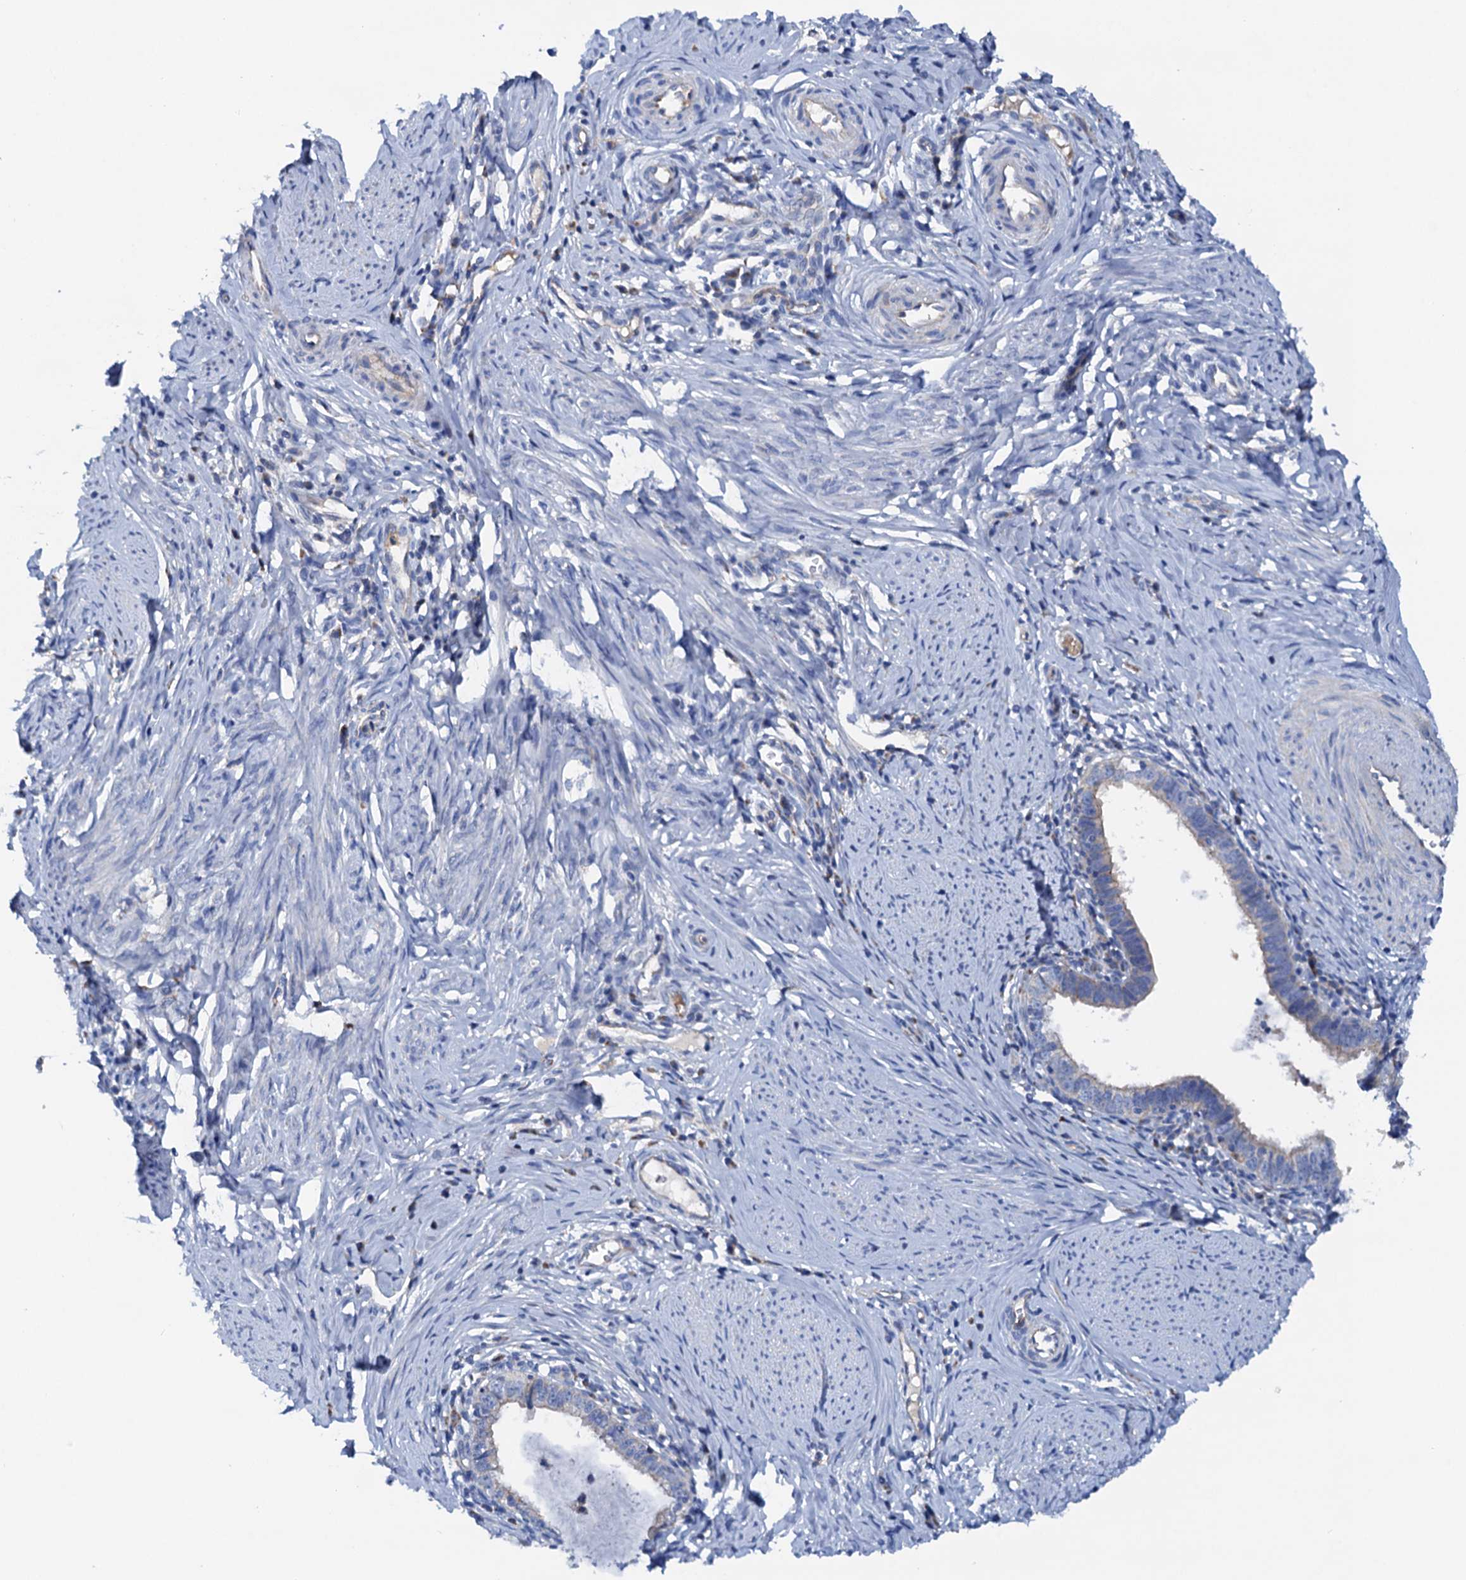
{"staining": {"intensity": "negative", "quantity": "none", "location": "none"}, "tissue": "cervical cancer", "cell_type": "Tumor cells", "image_type": "cancer", "snomed": [{"axis": "morphology", "description": "Adenocarcinoma, NOS"}, {"axis": "topography", "description": "Cervix"}], "caption": "DAB (3,3'-diaminobenzidine) immunohistochemical staining of cervical adenocarcinoma reveals no significant positivity in tumor cells. (DAB (3,3'-diaminobenzidine) immunohistochemistry visualized using brightfield microscopy, high magnification).", "gene": "RASSF9", "patient": {"sex": "female", "age": 36}}